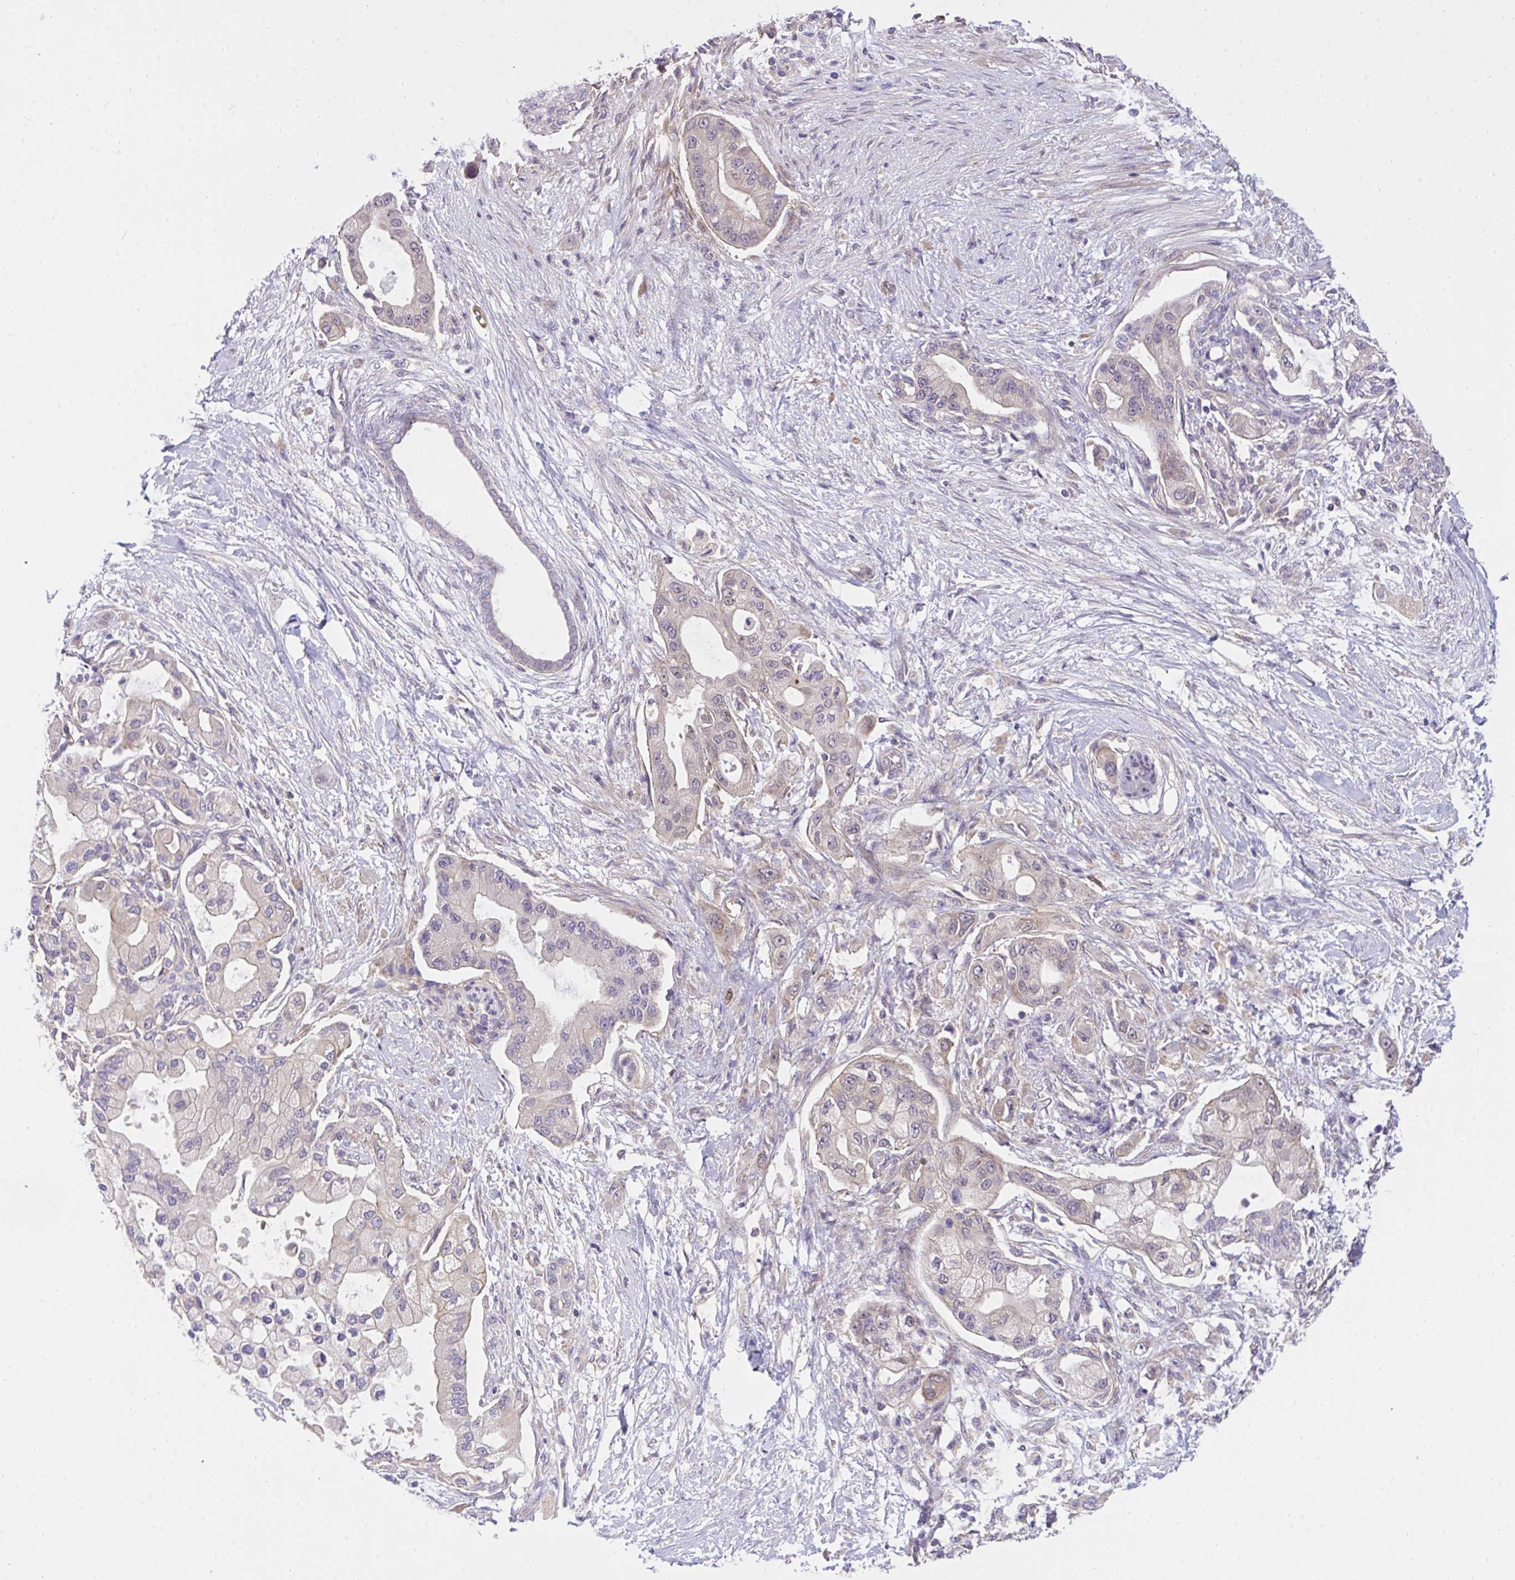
{"staining": {"intensity": "negative", "quantity": "none", "location": "none"}, "tissue": "pancreatic cancer", "cell_type": "Tumor cells", "image_type": "cancer", "snomed": [{"axis": "morphology", "description": "Adenocarcinoma, NOS"}, {"axis": "topography", "description": "Pancreas"}], "caption": "Tumor cells show no significant protein positivity in pancreatic cancer (adenocarcinoma). The staining is performed using DAB (3,3'-diaminobenzidine) brown chromogen with nuclei counter-stained in using hematoxylin.", "gene": "TLN2", "patient": {"sex": "male", "age": 57}}